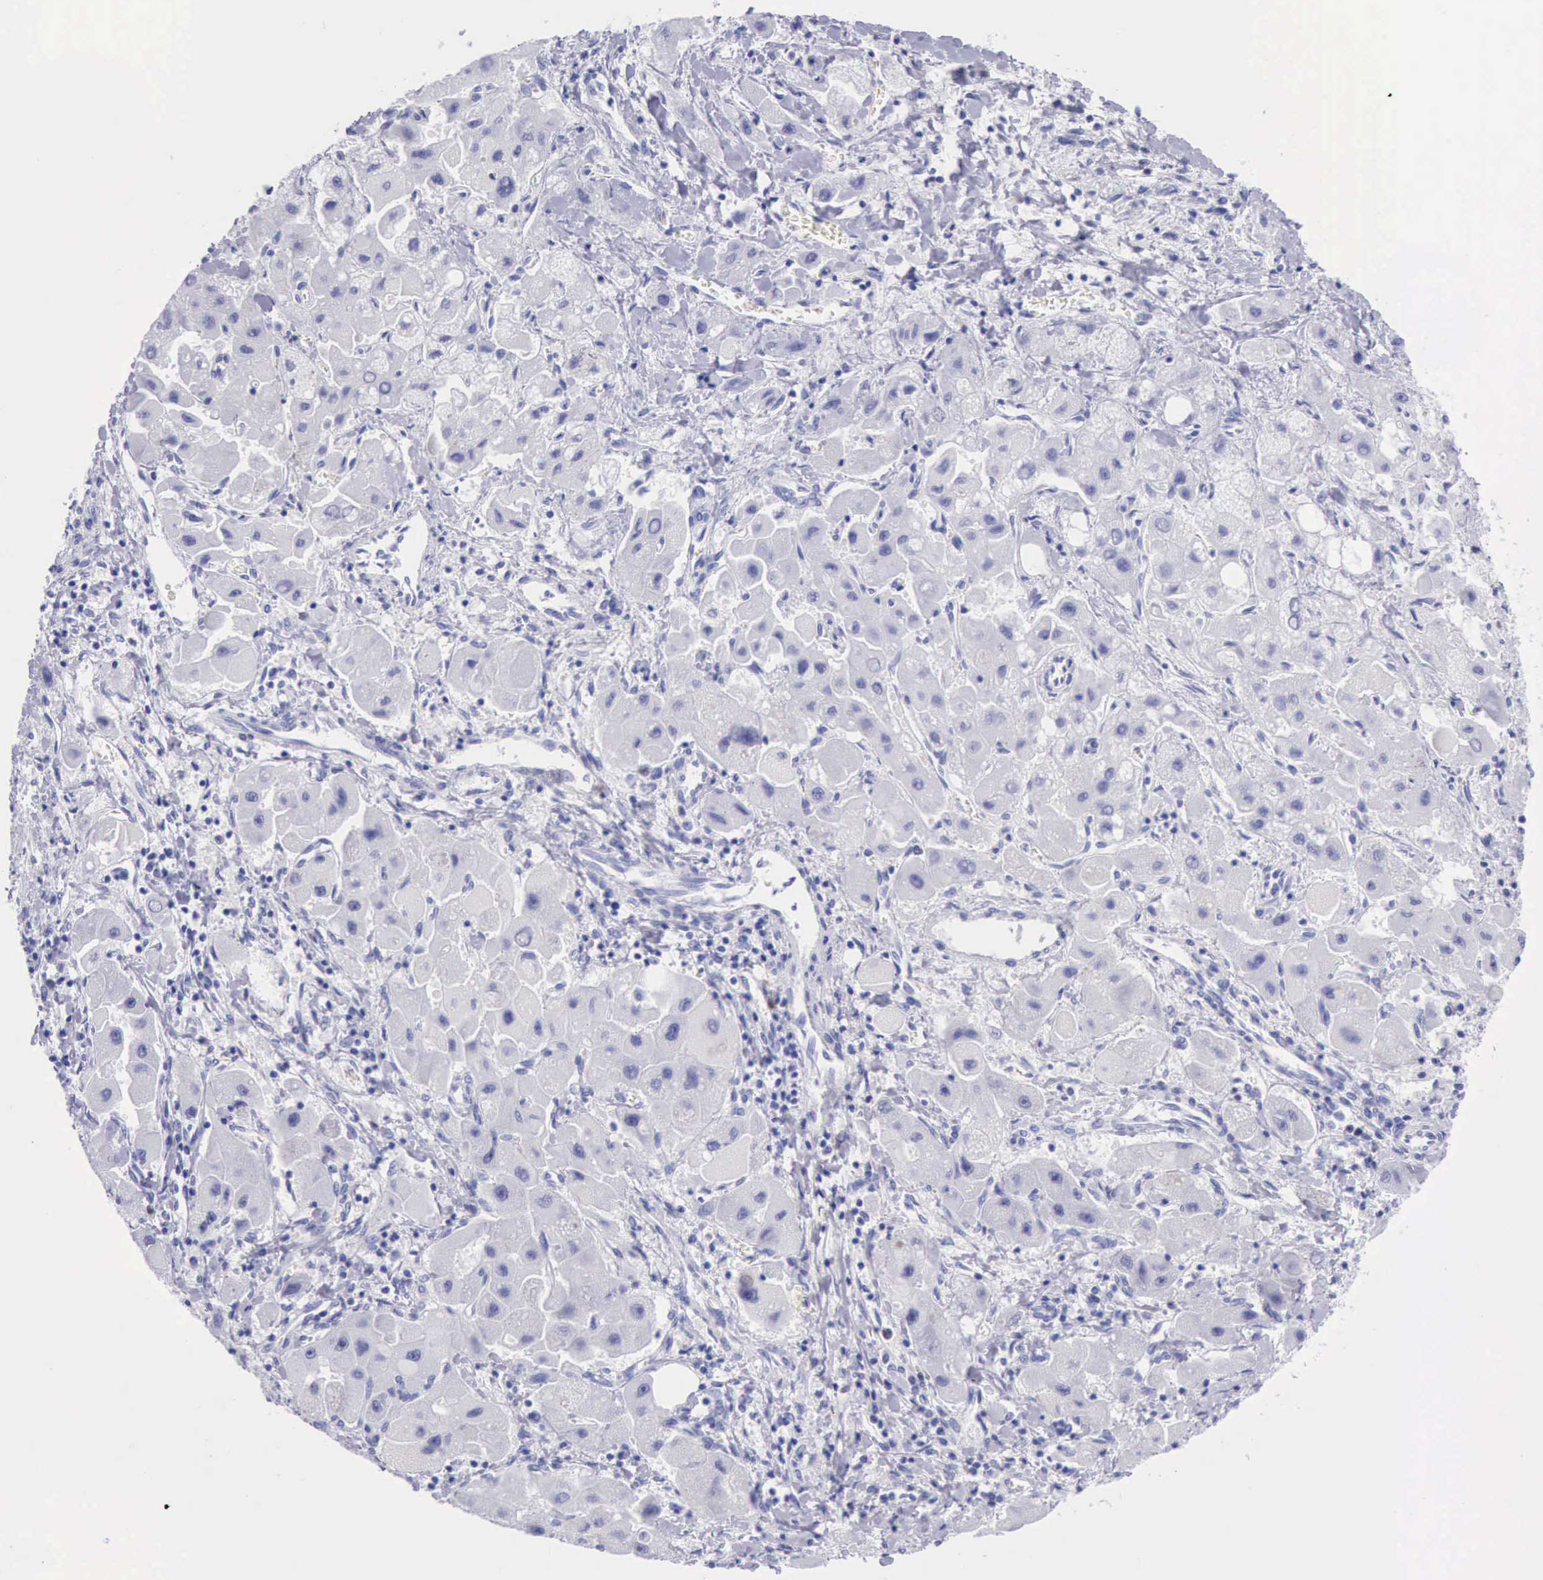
{"staining": {"intensity": "negative", "quantity": "none", "location": "none"}, "tissue": "liver cancer", "cell_type": "Tumor cells", "image_type": "cancer", "snomed": [{"axis": "morphology", "description": "Carcinoma, Hepatocellular, NOS"}, {"axis": "topography", "description": "Liver"}], "caption": "This is an immunohistochemistry image of hepatocellular carcinoma (liver). There is no staining in tumor cells.", "gene": "MCM2", "patient": {"sex": "male", "age": 24}}